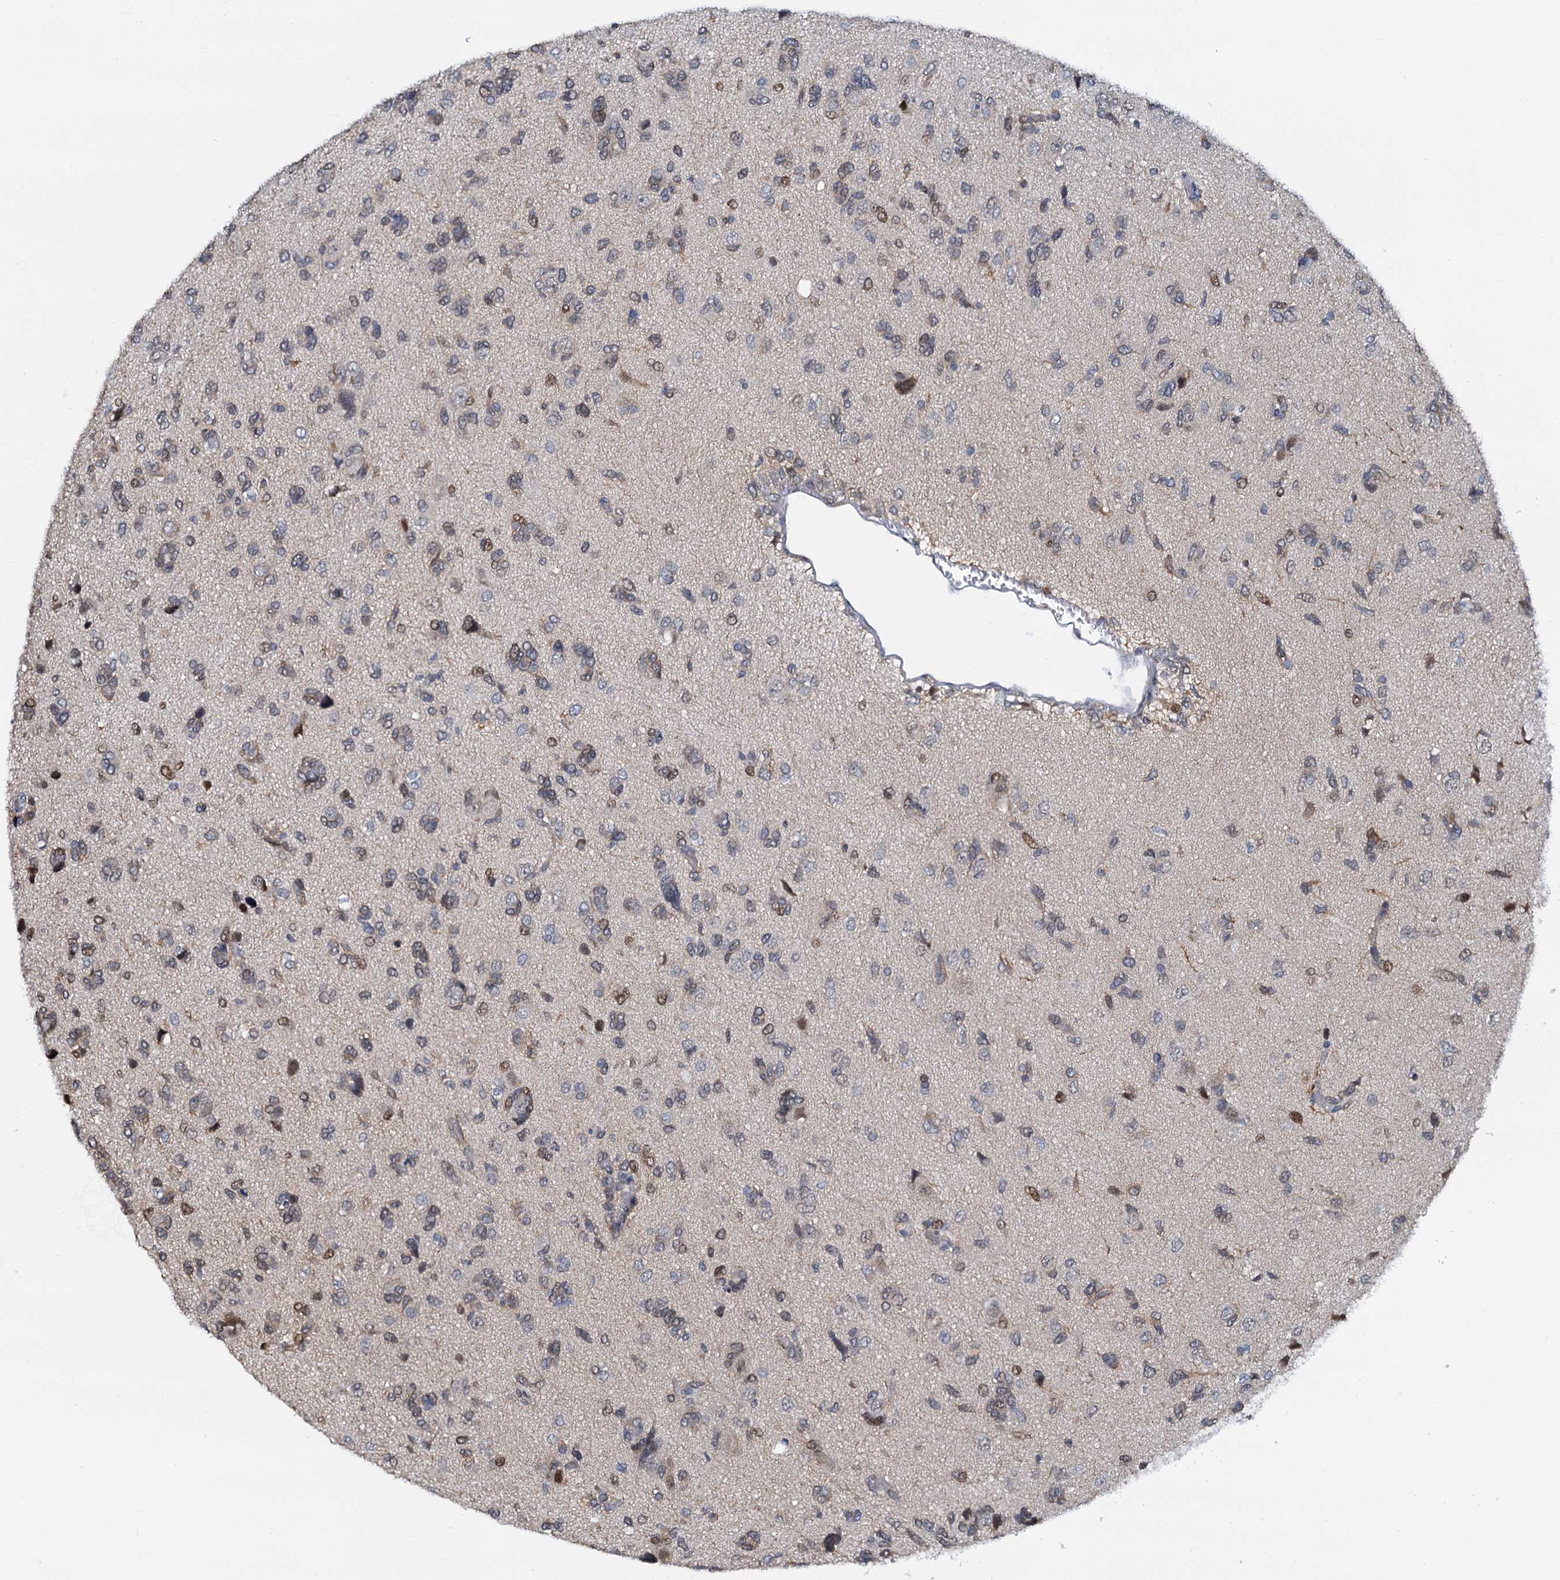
{"staining": {"intensity": "moderate", "quantity": "<25%", "location": "nuclear"}, "tissue": "glioma", "cell_type": "Tumor cells", "image_type": "cancer", "snomed": [{"axis": "morphology", "description": "Glioma, malignant, High grade"}, {"axis": "topography", "description": "Brain"}], "caption": "Immunohistochemical staining of malignant glioma (high-grade) shows moderate nuclear protein positivity in approximately <25% of tumor cells.", "gene": "PTGES3", "patient": {"sex": "female", "age": 59}}